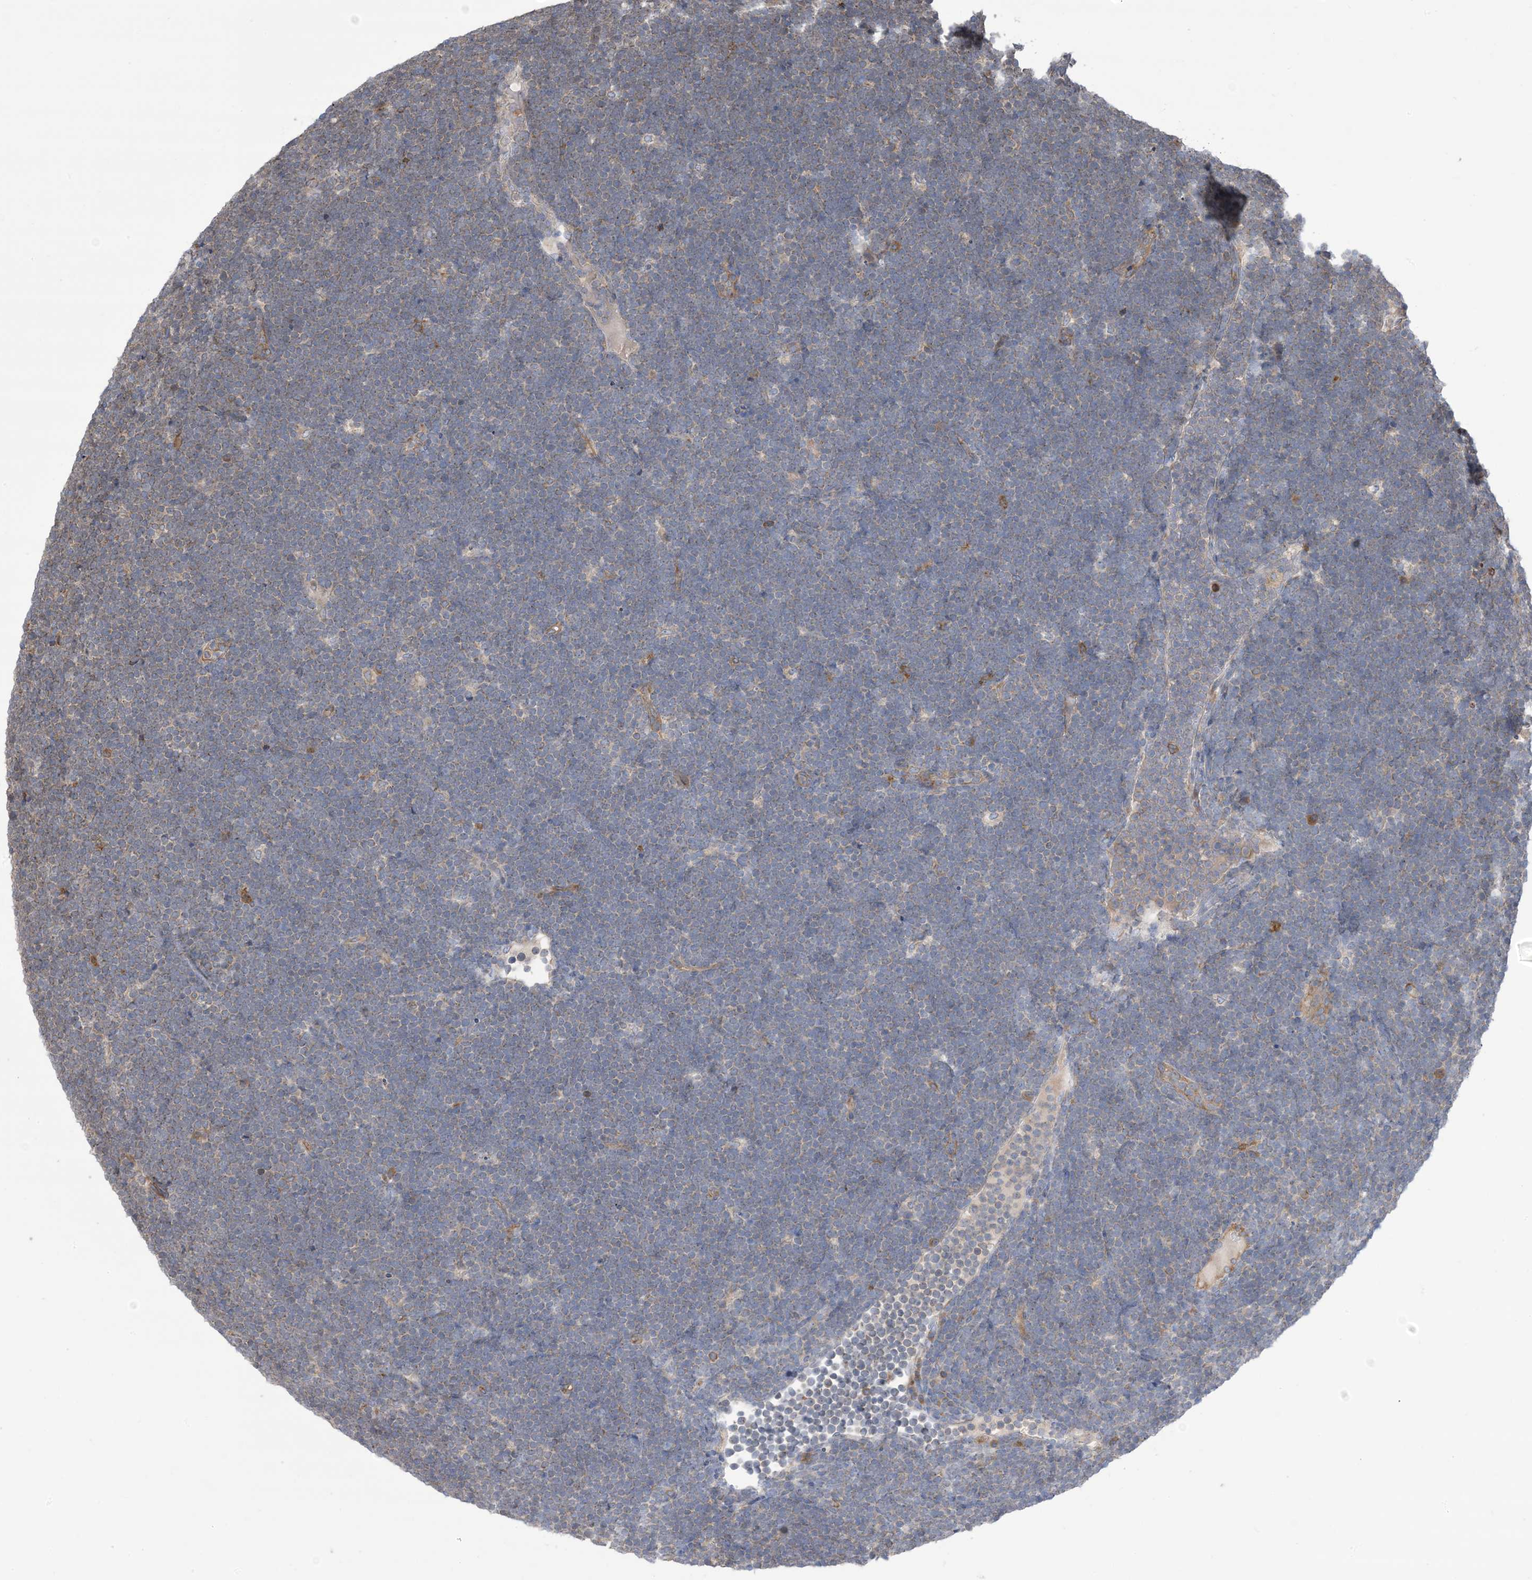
{"staining": {"intensity": "weak", "quantity": "<25%", "location": "cytoplasmic/membranous"}, "tissue": "lymphoma", "cell_type": "Tumor cells", "image_type": "cancer", "snomed": [{"axis": "morphology", "description": "Malignant lymphoma, non-Hodgkin's type, High grade"}, {"axis": "topography", "description": "Lymph node"}], "caption": "Immunohistochemical staining of human lymphoma reveals no significant staining in tumor cells.", "gene": "CLEC16A", "patient": {"sex": "male", "age": 13}}